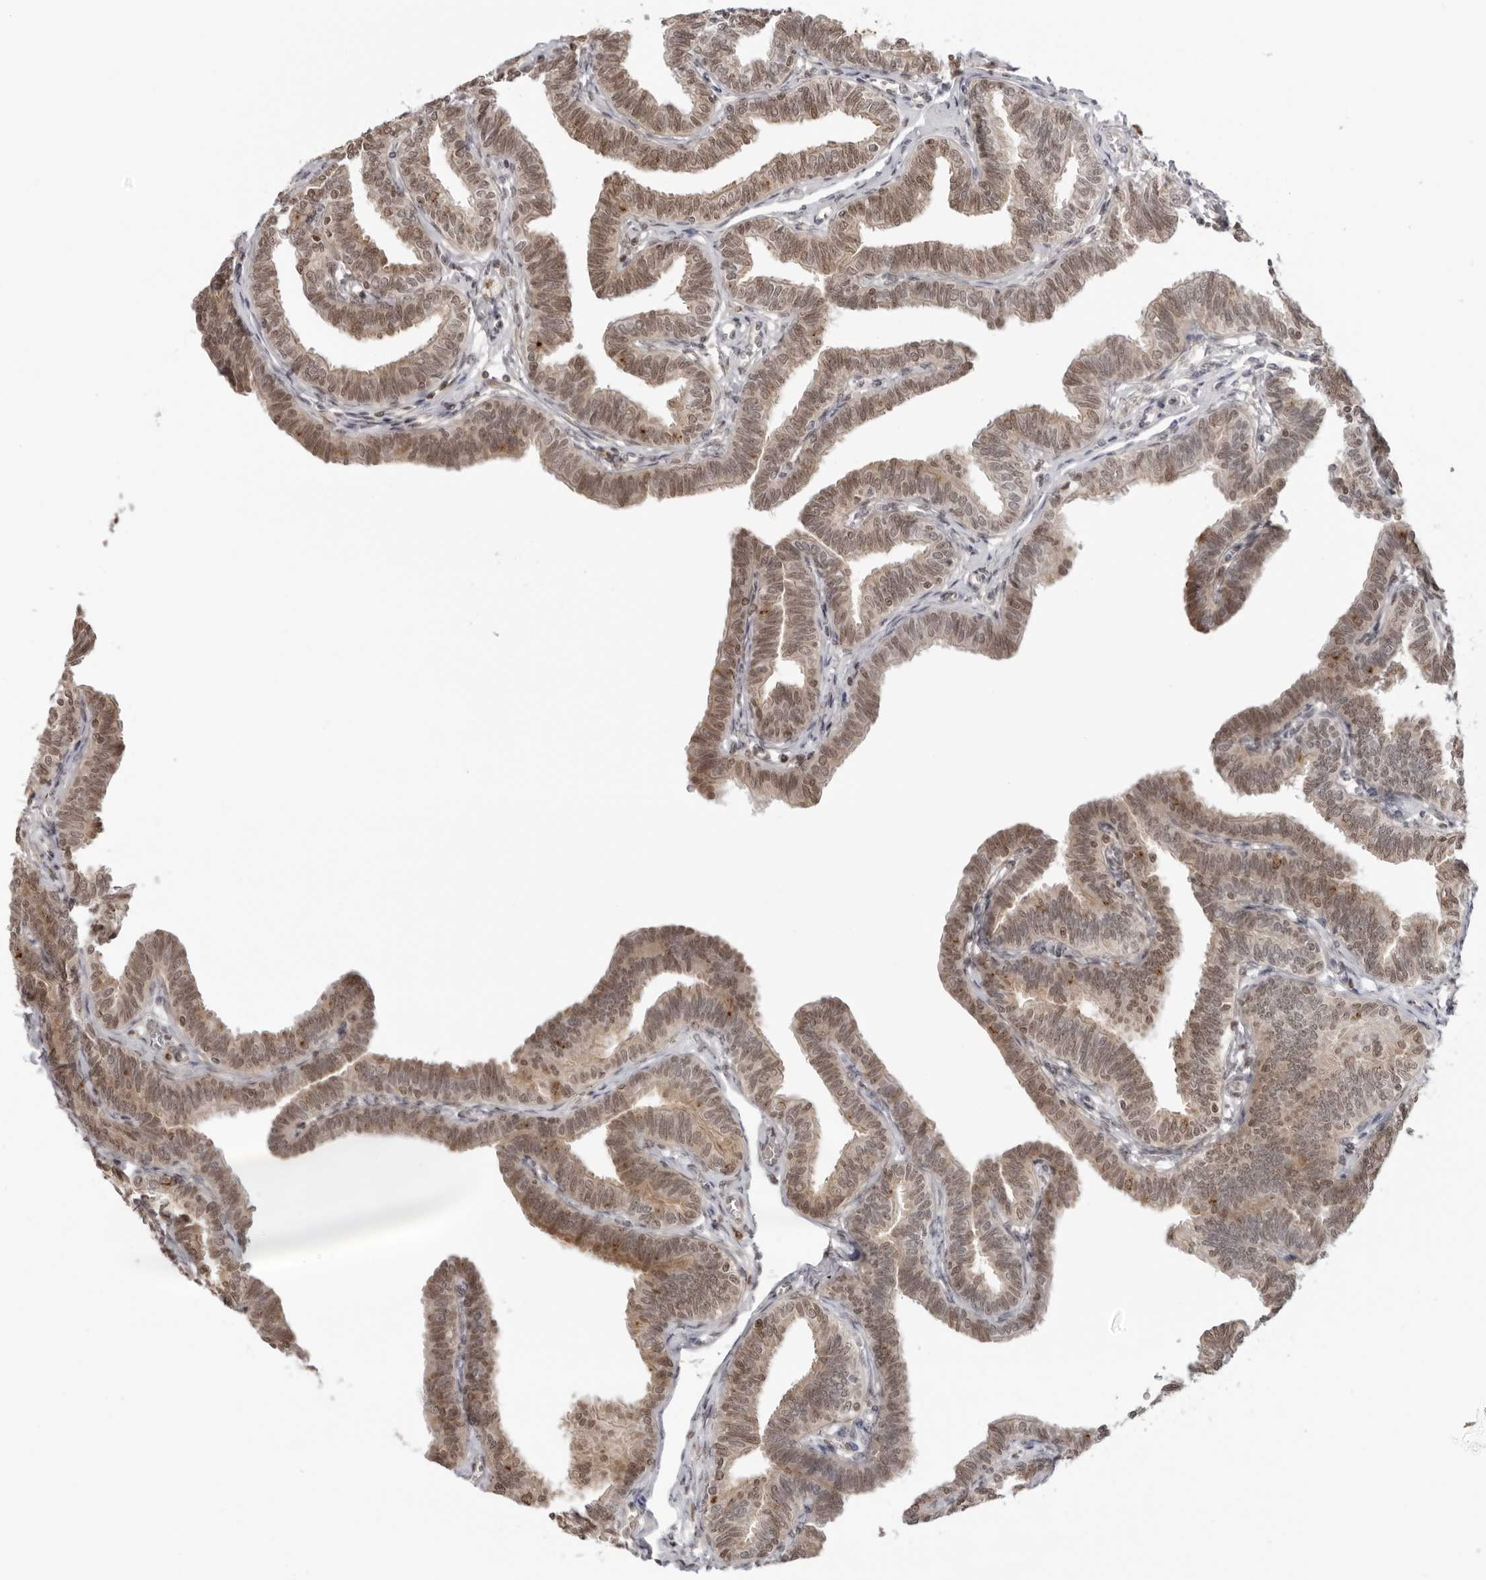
{"staining": {"intensity": "moderate", "quantity": ">75%", "location": "cytoplasmic/membranous,nuclear"}, "tissue": "fallopian tube", "cell_type": "Glandular cells", "image_type": "normal", "snomed": [{"axis": "morphology", "description": "Normal tissue, NOS"}, {"axis": "topography", "description": "Fallopian tube"}, {"axis": "topography", "description": "Ovary"}], "caption": "Protein staining of normal fallopian tube demonstrates moderate cytoplasmic/membranous,nuclear positivity in approximately >75% of glandular cells.", "gene": "RNF146", "patient": {"sex": "female", "age": 23}}